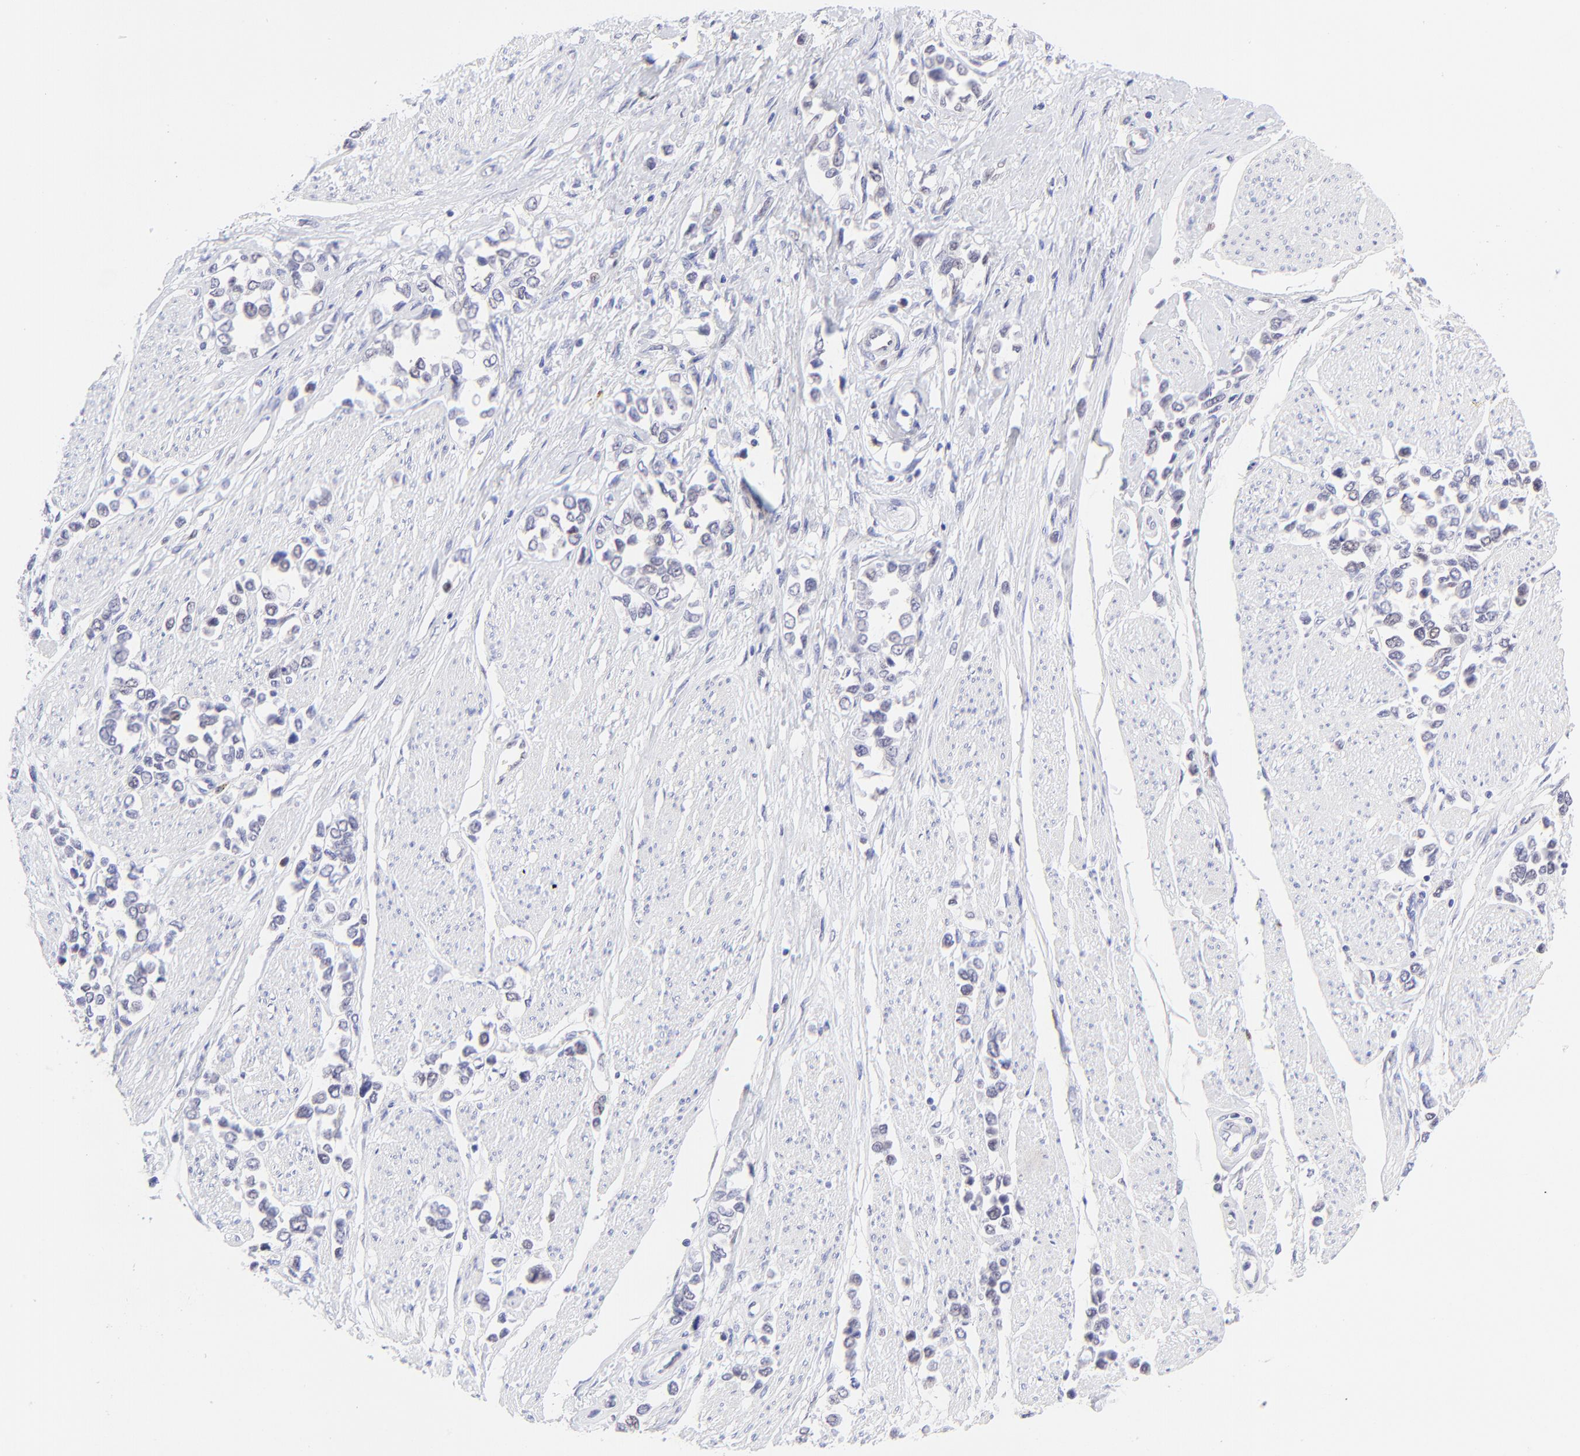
{"staining": {"intensity": "negative", "quantity": "none", "location": "none"}, "tissue": "stomach cancer", "cell_type": "Tumor cells", "image_type": "cancer", "snomed": [{"axis": "morphology", "description": "Adenocarcinoma, NOS"}, {"axis": "topography", "description": "Stomach, upper"}], "caption": "Immunohistochemistry (IHC) of stomach cancer (adenocarcinoma) displays no staining in tumor cells.", "gene": "KLF4", "patient": {"sex": "male", "age": 76}}